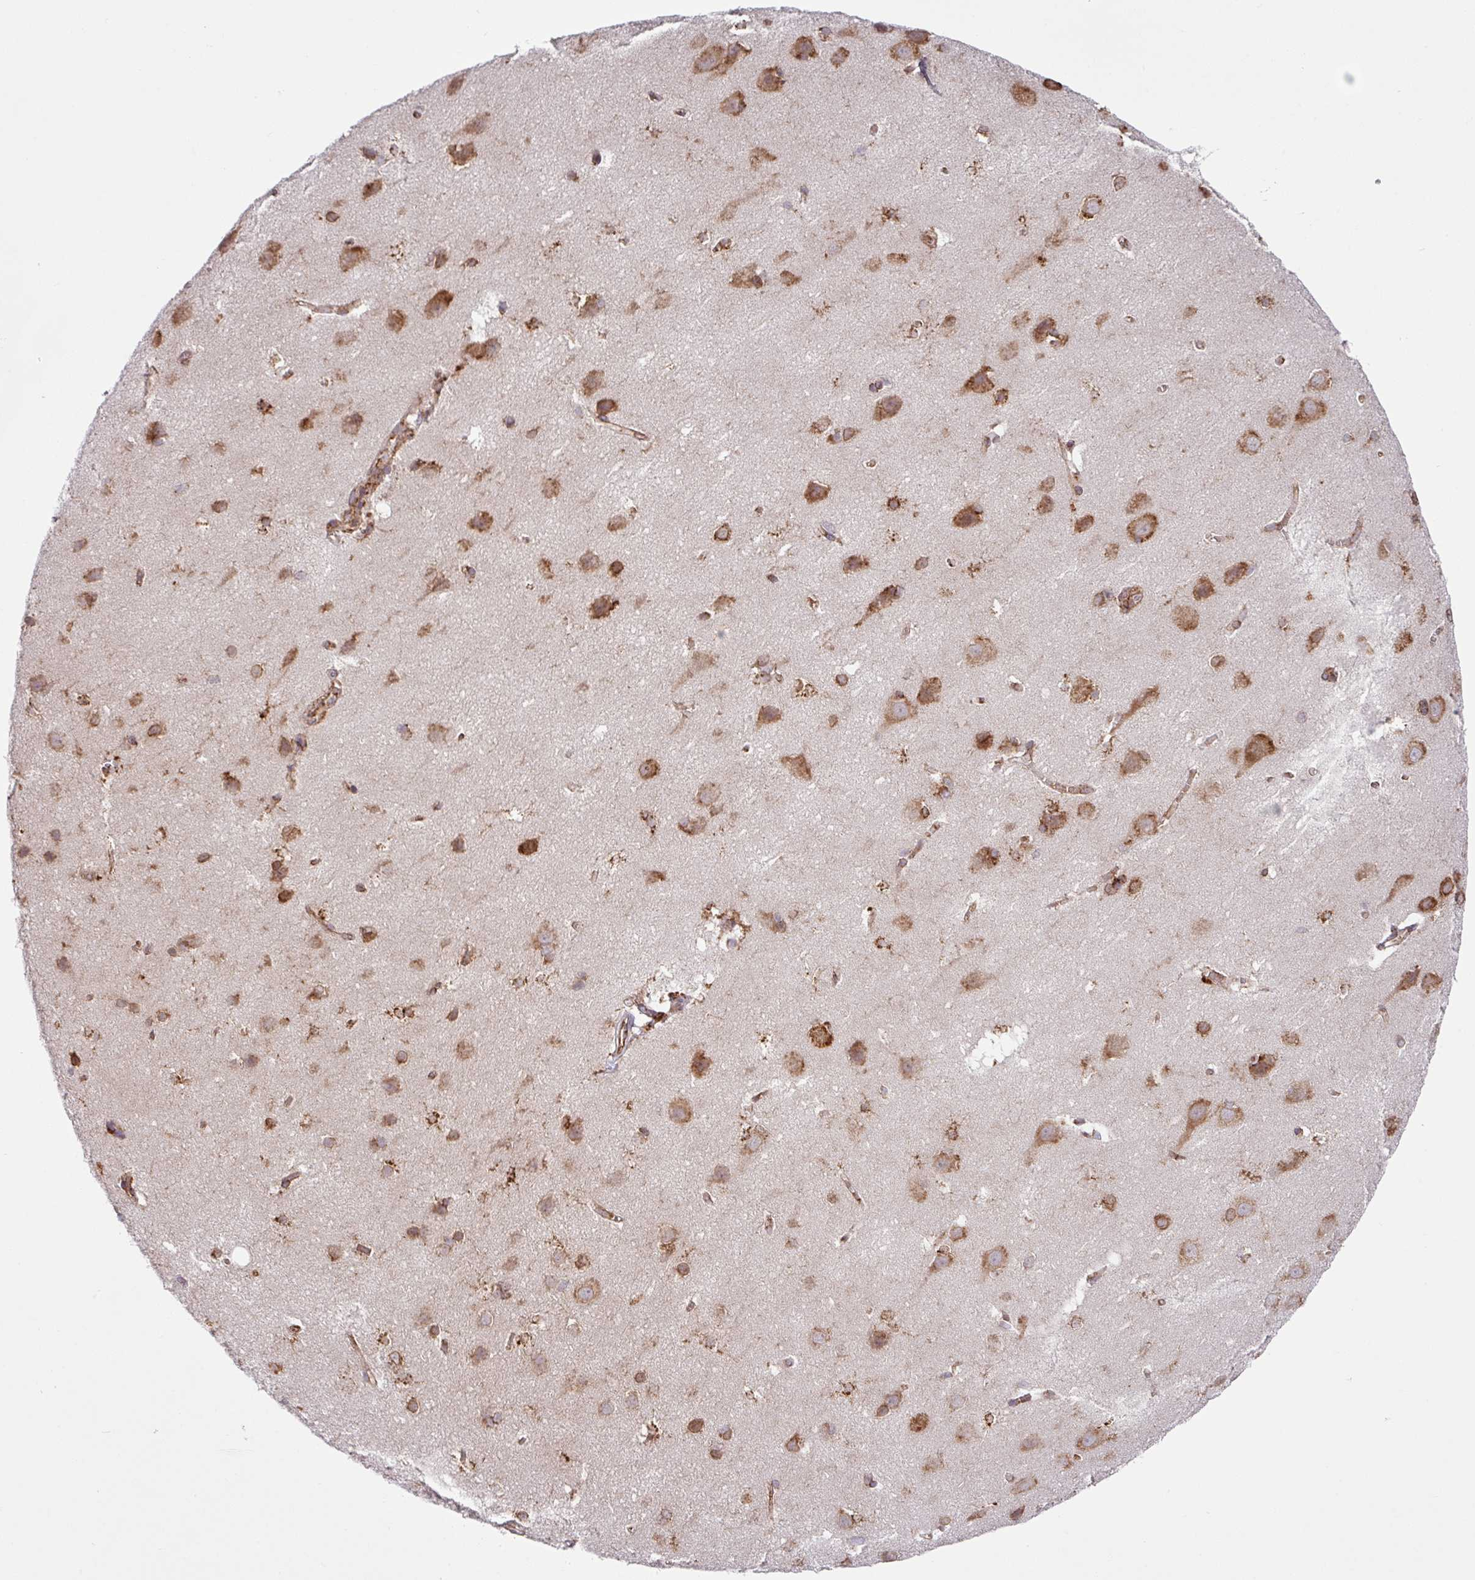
{"staining": {"intensity": "moderate", "quantity": ">75%", "location": "cytoplasmic/membranous"}, "tissue": "cerebral cortex", "cell_type": "Endothelial cells", "image_type": "normal", "snomed": [{"axis": "morphology", "description": "Normal tissue, NOS"}, {"axis": "topography", "description": "Cerebral cortex"}], "caption": "The histopathology image demonstrates immunohistochemical staining of benign cerebral cortex. There is moderate cytoplasmic/membranous staining is appreciated in about >75% of endothelial cells.", "gene": "SLC39A7", "patient": {"sex": "male", "age": 37}}